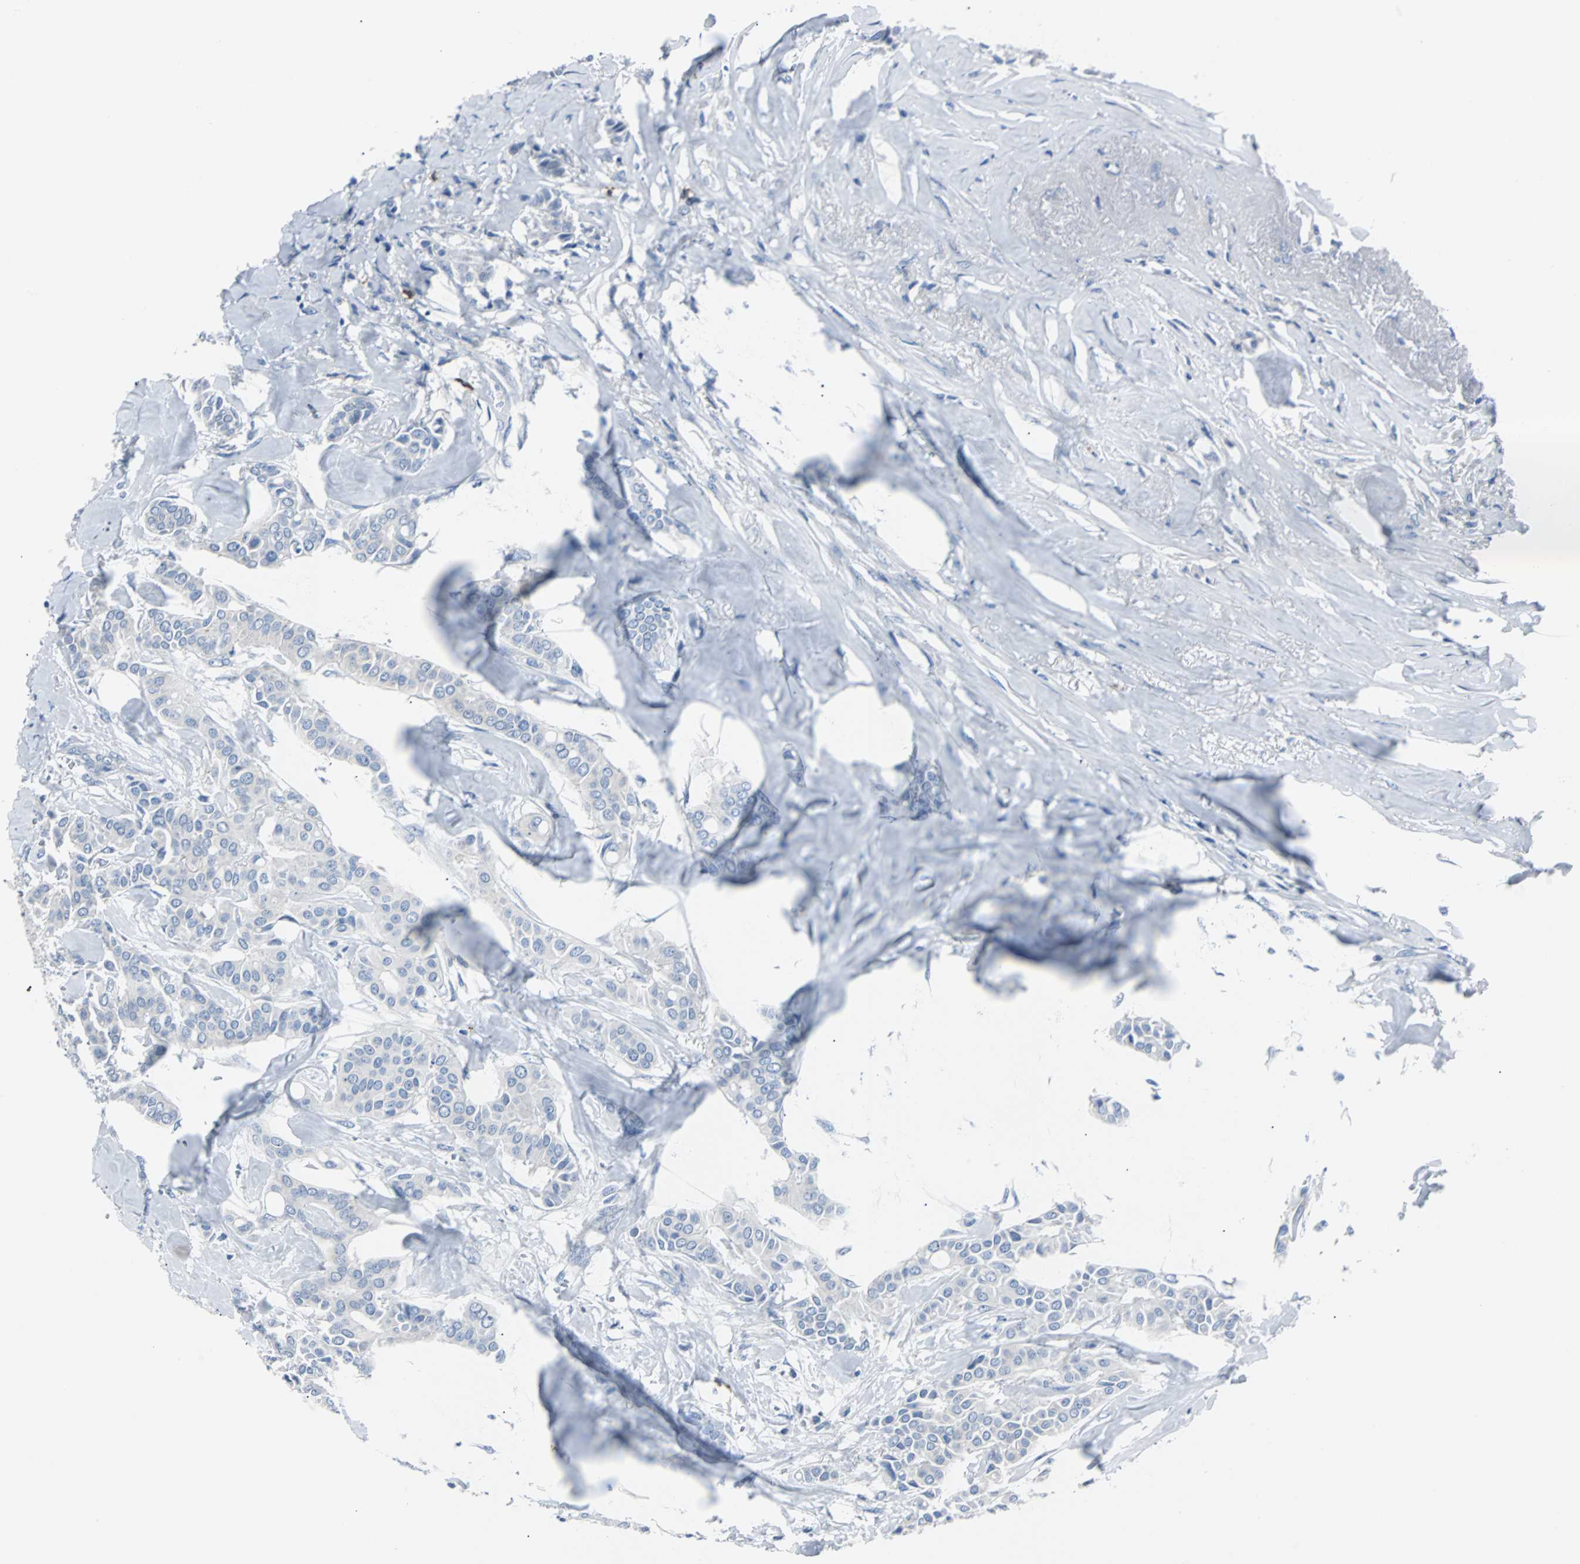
{"staining": {"intensity": "negative", "quantity": "none", "location": "none"}, "tissue": "head and neck cancer", "cell_type": "Tumor cells", "image_type": "cancer", "snomed": [{"axis": "morphology", "description": "Adenocarcinoma, NOS"}, {"axis": "topography", "description": "Salivary gland"}, {"axis": "topography", "description": "Head-Neck"}], "caption": "The histopathology image demonstrates no significant staining in tumor cells of adenocarcinoma (head and neck).", "gene": "RASA1", "patient": {"sex": "female", "age": 59}}